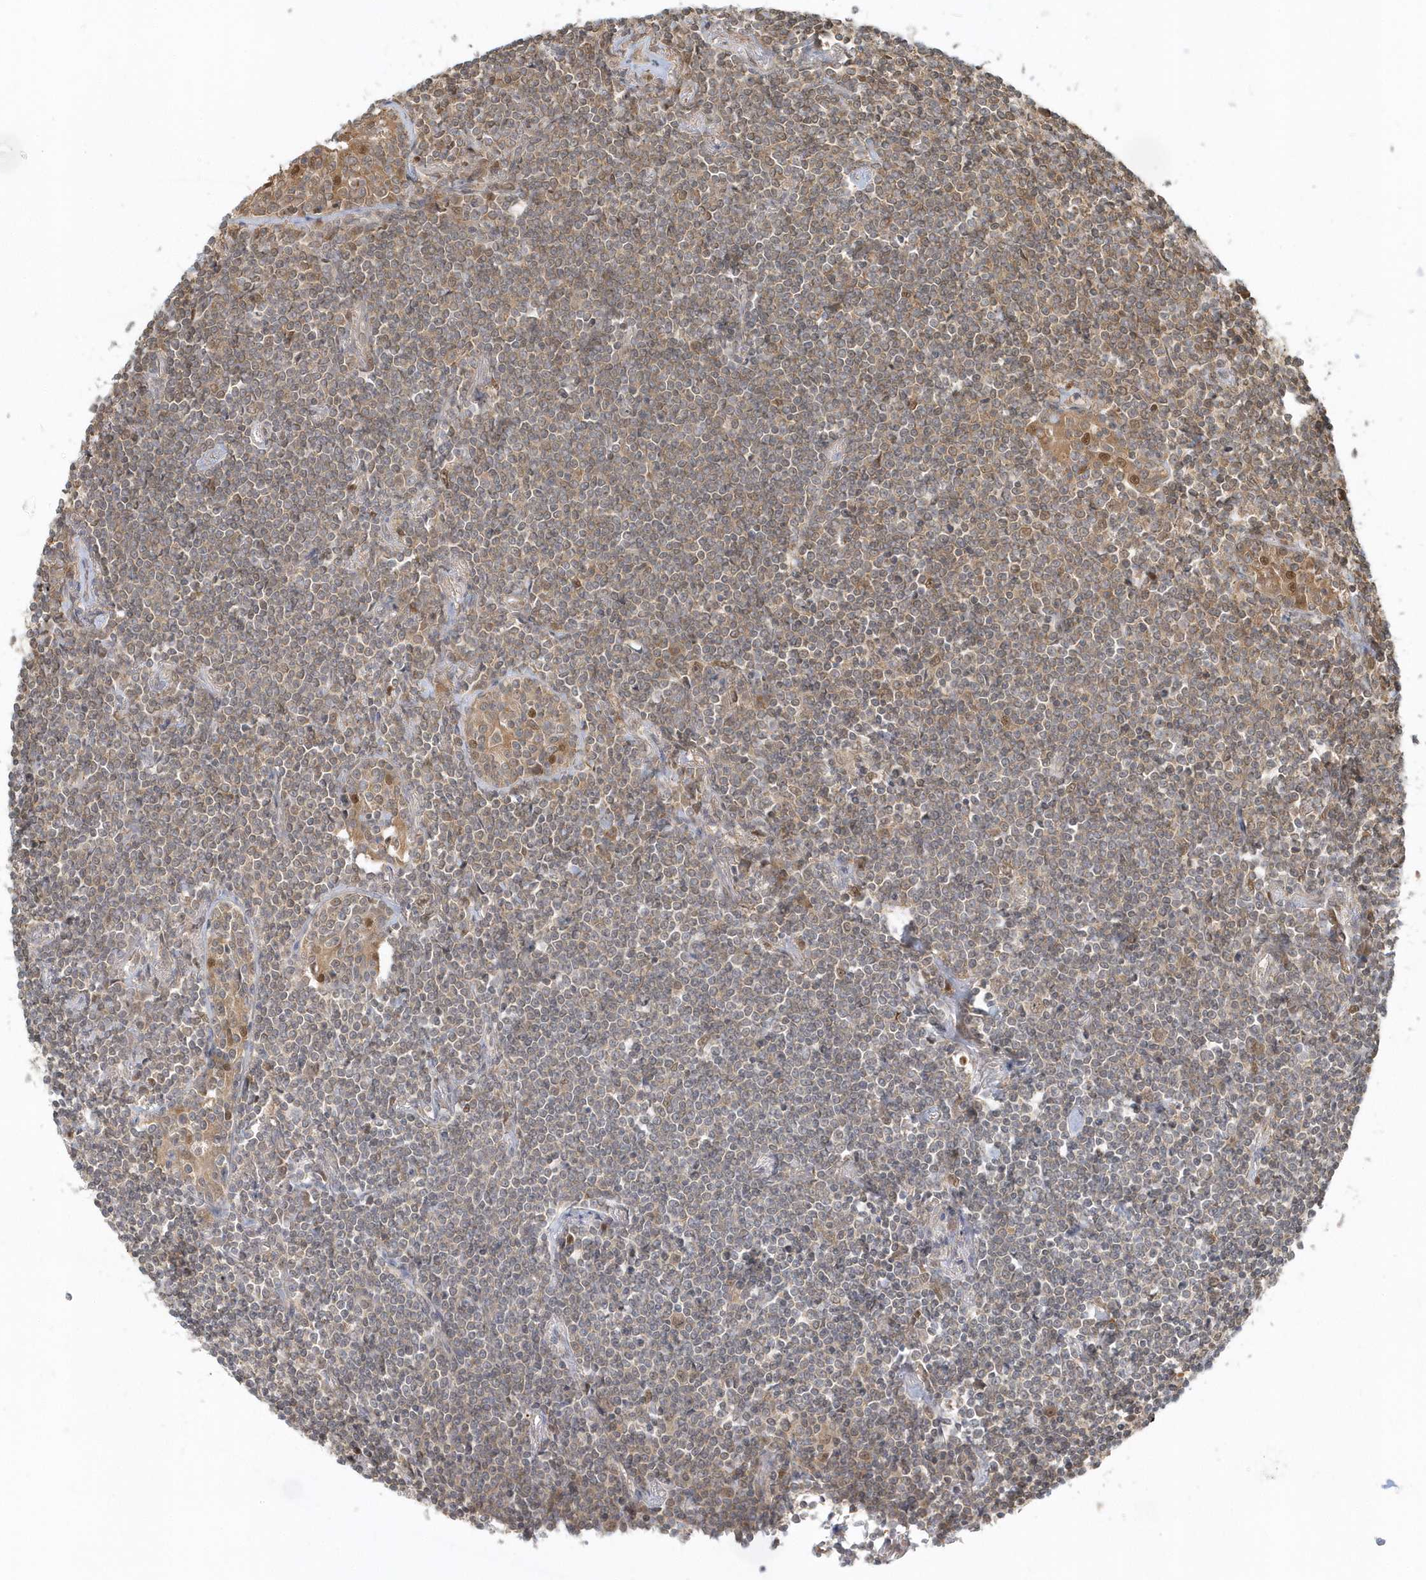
{"staining": {"intensity": "weak", "quantity": ">75%", "location": "cytoplasmic/membranous"}, "tissue": "lymphoma", "cell_type": "Tumor cells", "image_type": "cancer", "snomed": [{"axis": "morphology", "description": "Malignant lymphoma, non-Hodgkin's type, Low grade"}, {"axis": "topography", "description": "Lung"}], "caption": "There is low levels of weak cytoplasmic/membranous staining in tumor cells of lymphoma, as demonstrated by immunohistochemical staining (brown color).", "gene": "PSMD6", "patient": {"sex": "female", "age": 71}}